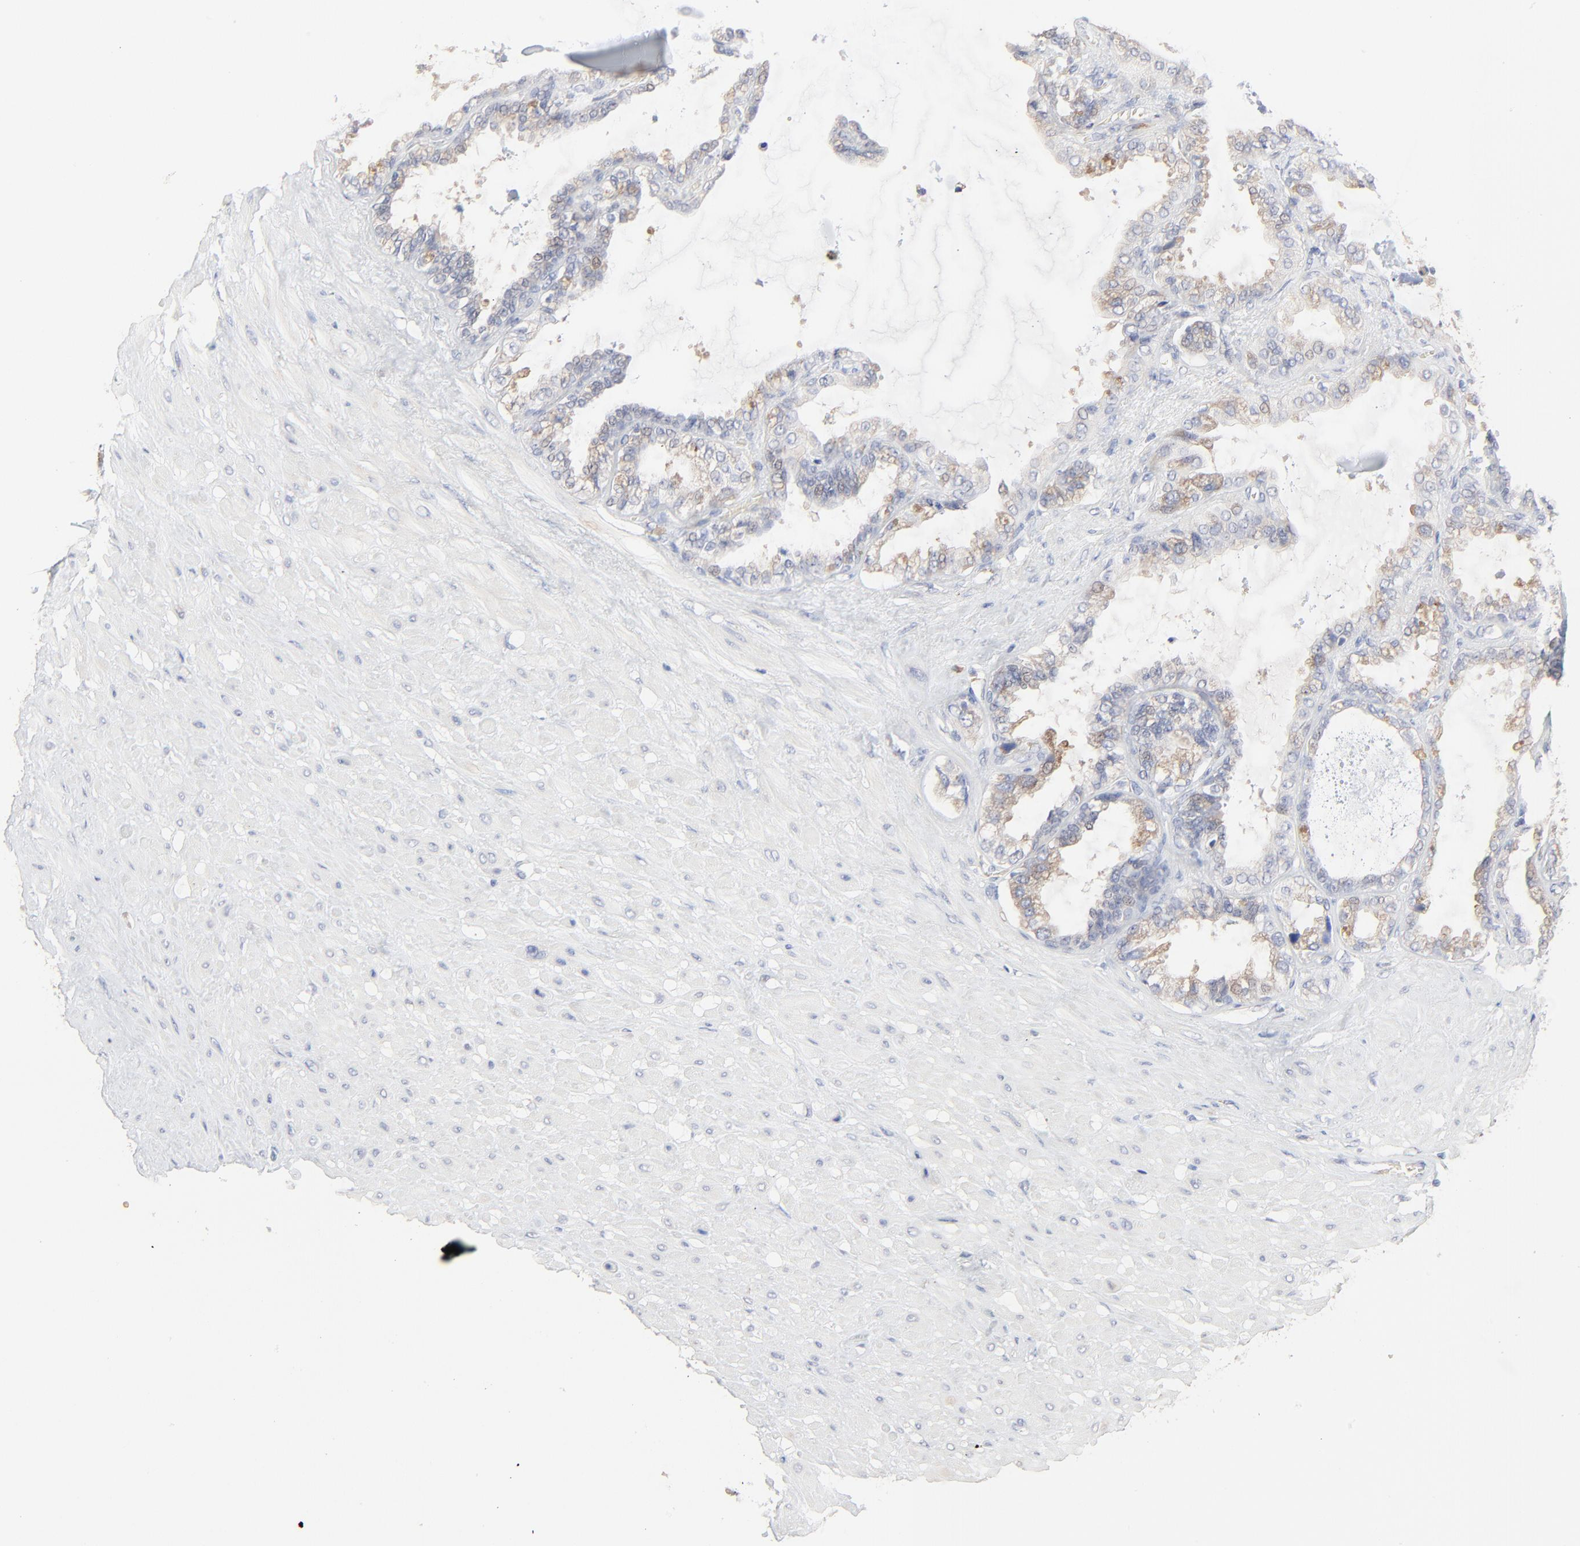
{"staining": {"intensity": "weak", "quantity": "25%-75%", "location": "cytoplasmic/membranous"}, "tissue": "seminal vesicle", "cell_type": "Glandular cells", "image_type": "normal", "snomed": [{"axis": "morphology", "description": "Normal tissue, NOS"}, {"axis": "morphology", "description": "Inflammation, NOS"}, {"axis": "topography", "description": "Urinary bladder"}, {"axis": "topography", "description": "Prostate"}, {"axis": "topography", "description": "Seminal veicle"}], "caption": "Weak cytoplasmic/membranous positivity for a protein is present in about 25%-75% of glandular cells of normal seminal vesicle using IHC.", "gene": "FANCB", "patient": {"sex": "male", "age": 82}}